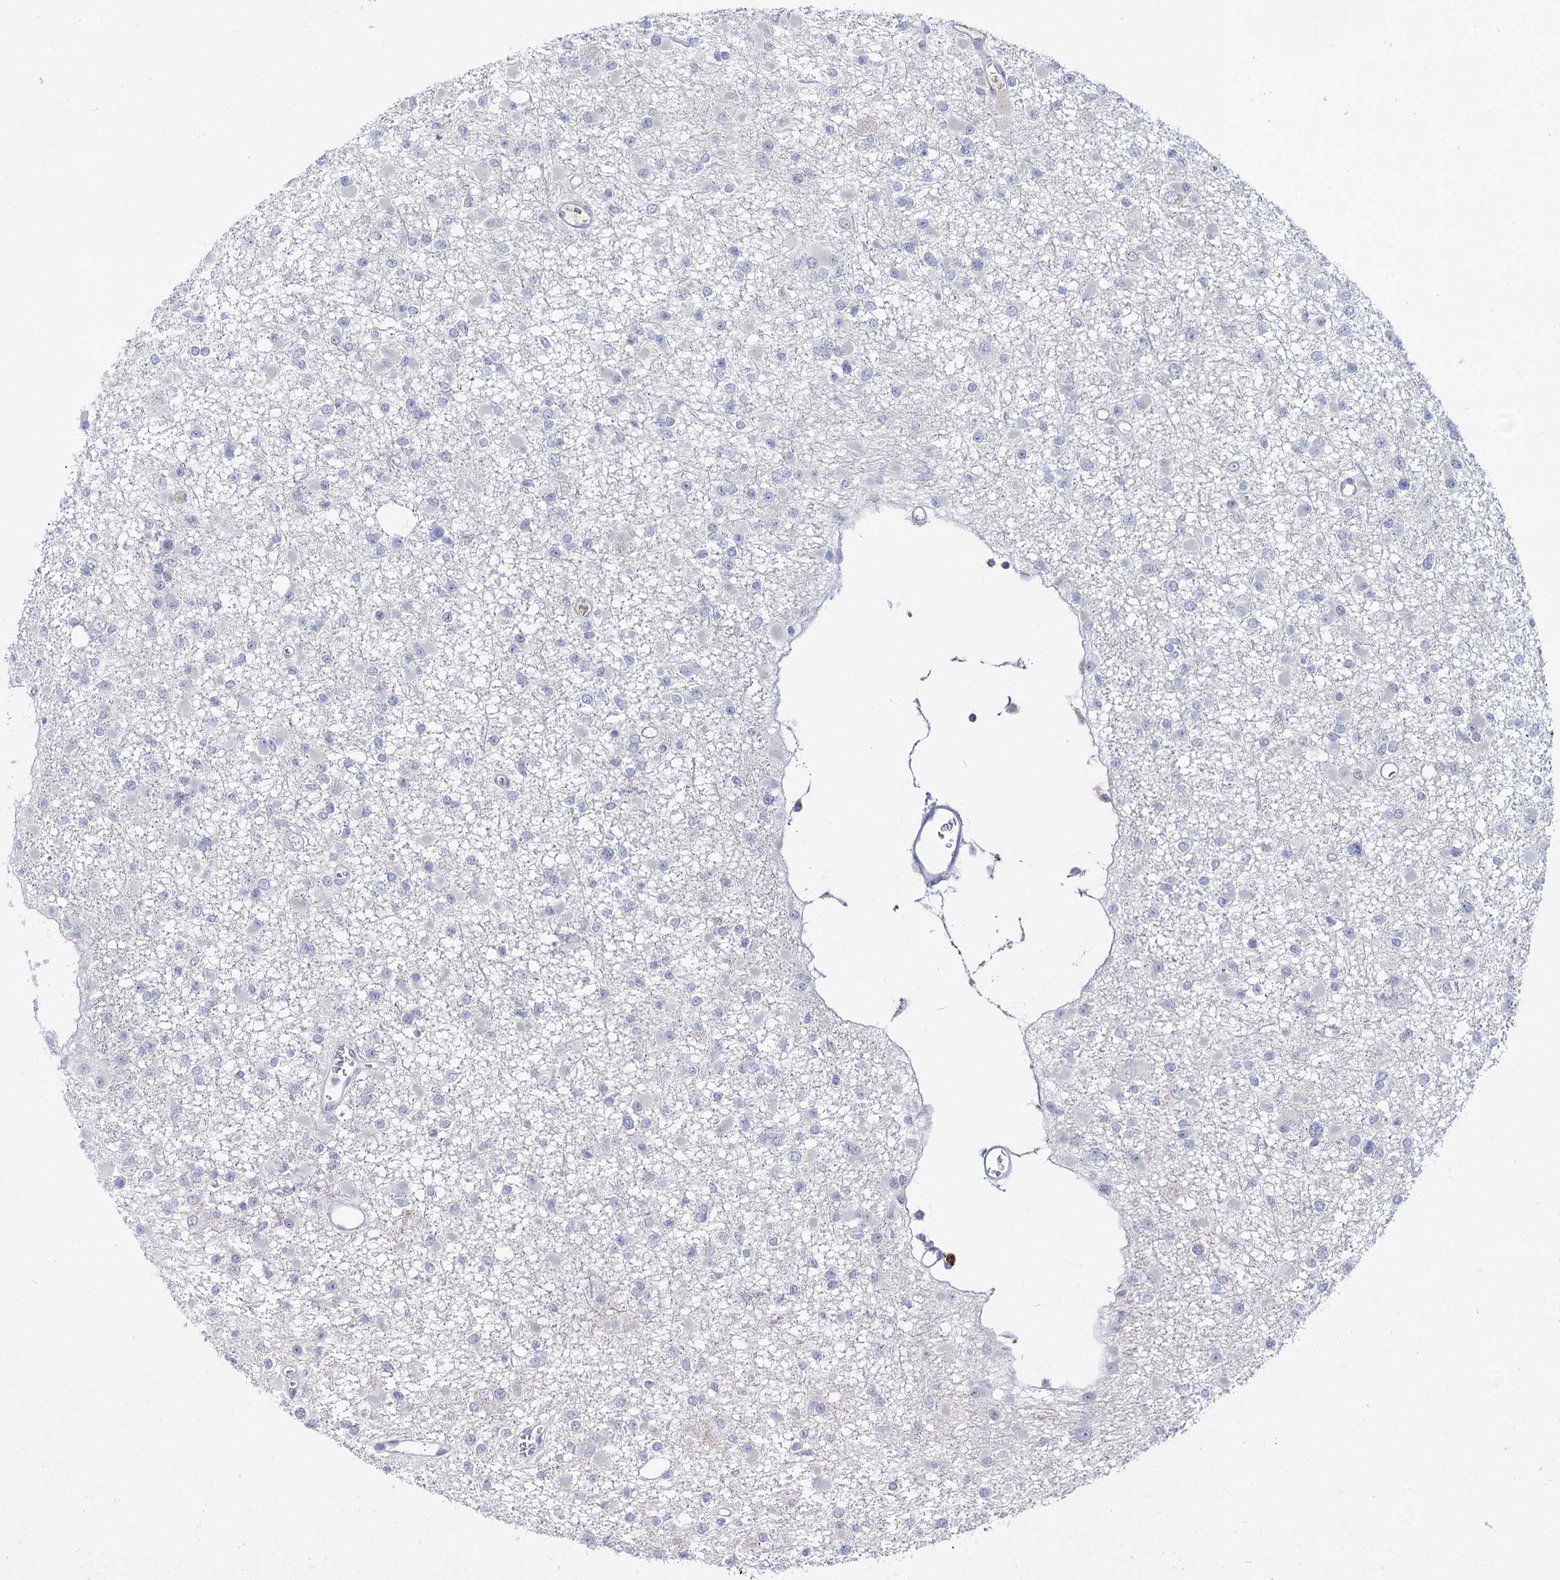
{"staining": {"intensity": "negative", "quantity": "none", "location": "none"}, "tissue": "glioma", "cell_type": "Tumor cells", "image_type": "cancer", "snomed": [{"axis": "morphology", "description": "Glioma, malignant, Low grade"}, {"axis": "topography", "description": "Brain"}], "caption": "IHC image of glioma stained for a protein (brown), which displays no staining in tumor cells.", "gene": "NEK10", "patient": {"sex": "female", "age": 22}}